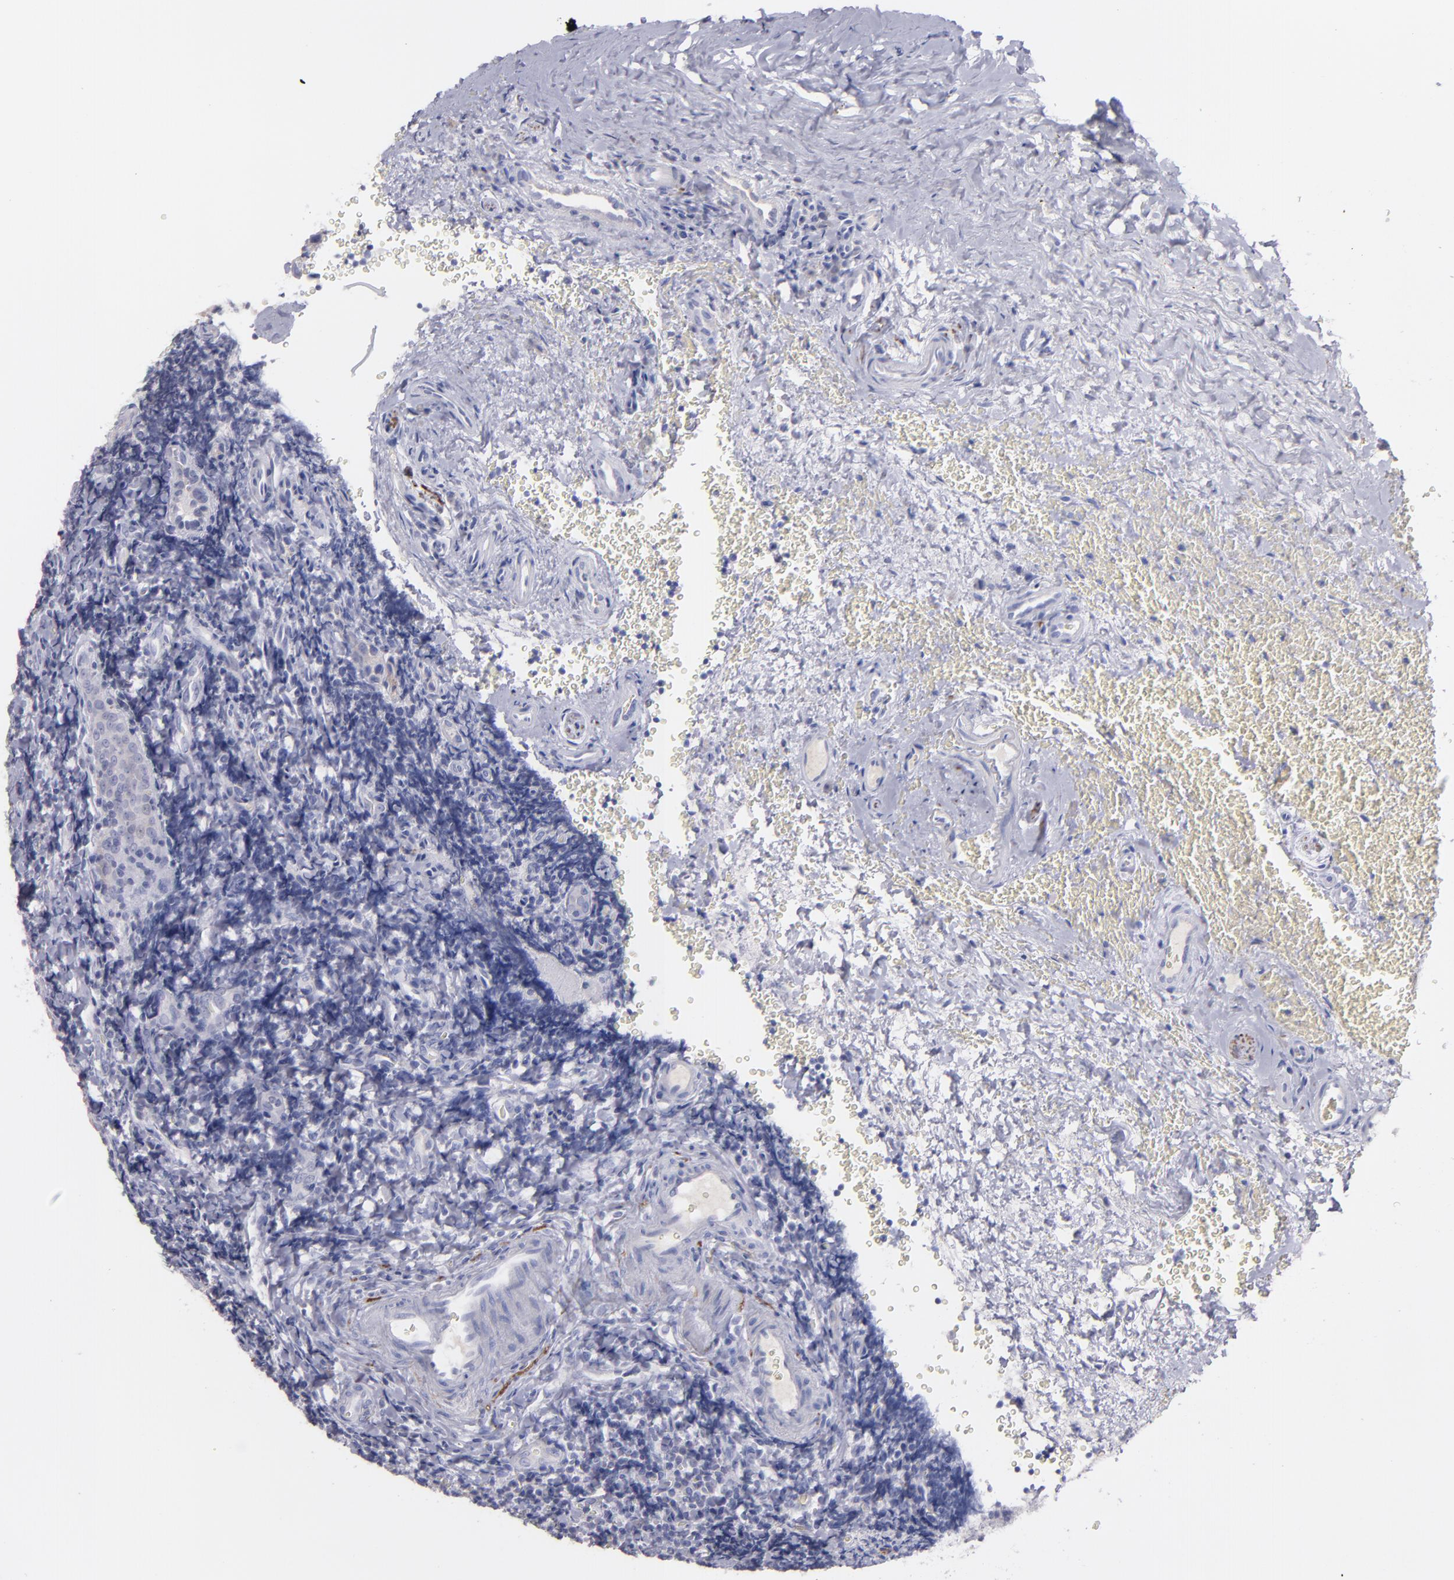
{"staining": {"intensity": "negative", "quantity": "none", "location": "none"}, "tissue": "tonsil", "cell_type": "Germinal center cells", "image_type": "normal", "snomed": [{"axis": "morphology", "description": "Normal tissue, NOS"}, {"axis": "topography", "description": "Tonsil"}], "caption": "Germinal center cells show no significant protein staining in normal tonsil. (DAB IHC, high magnification).", "gene": "SNAP25", "patient": {"sex": "male", "age": 20}}